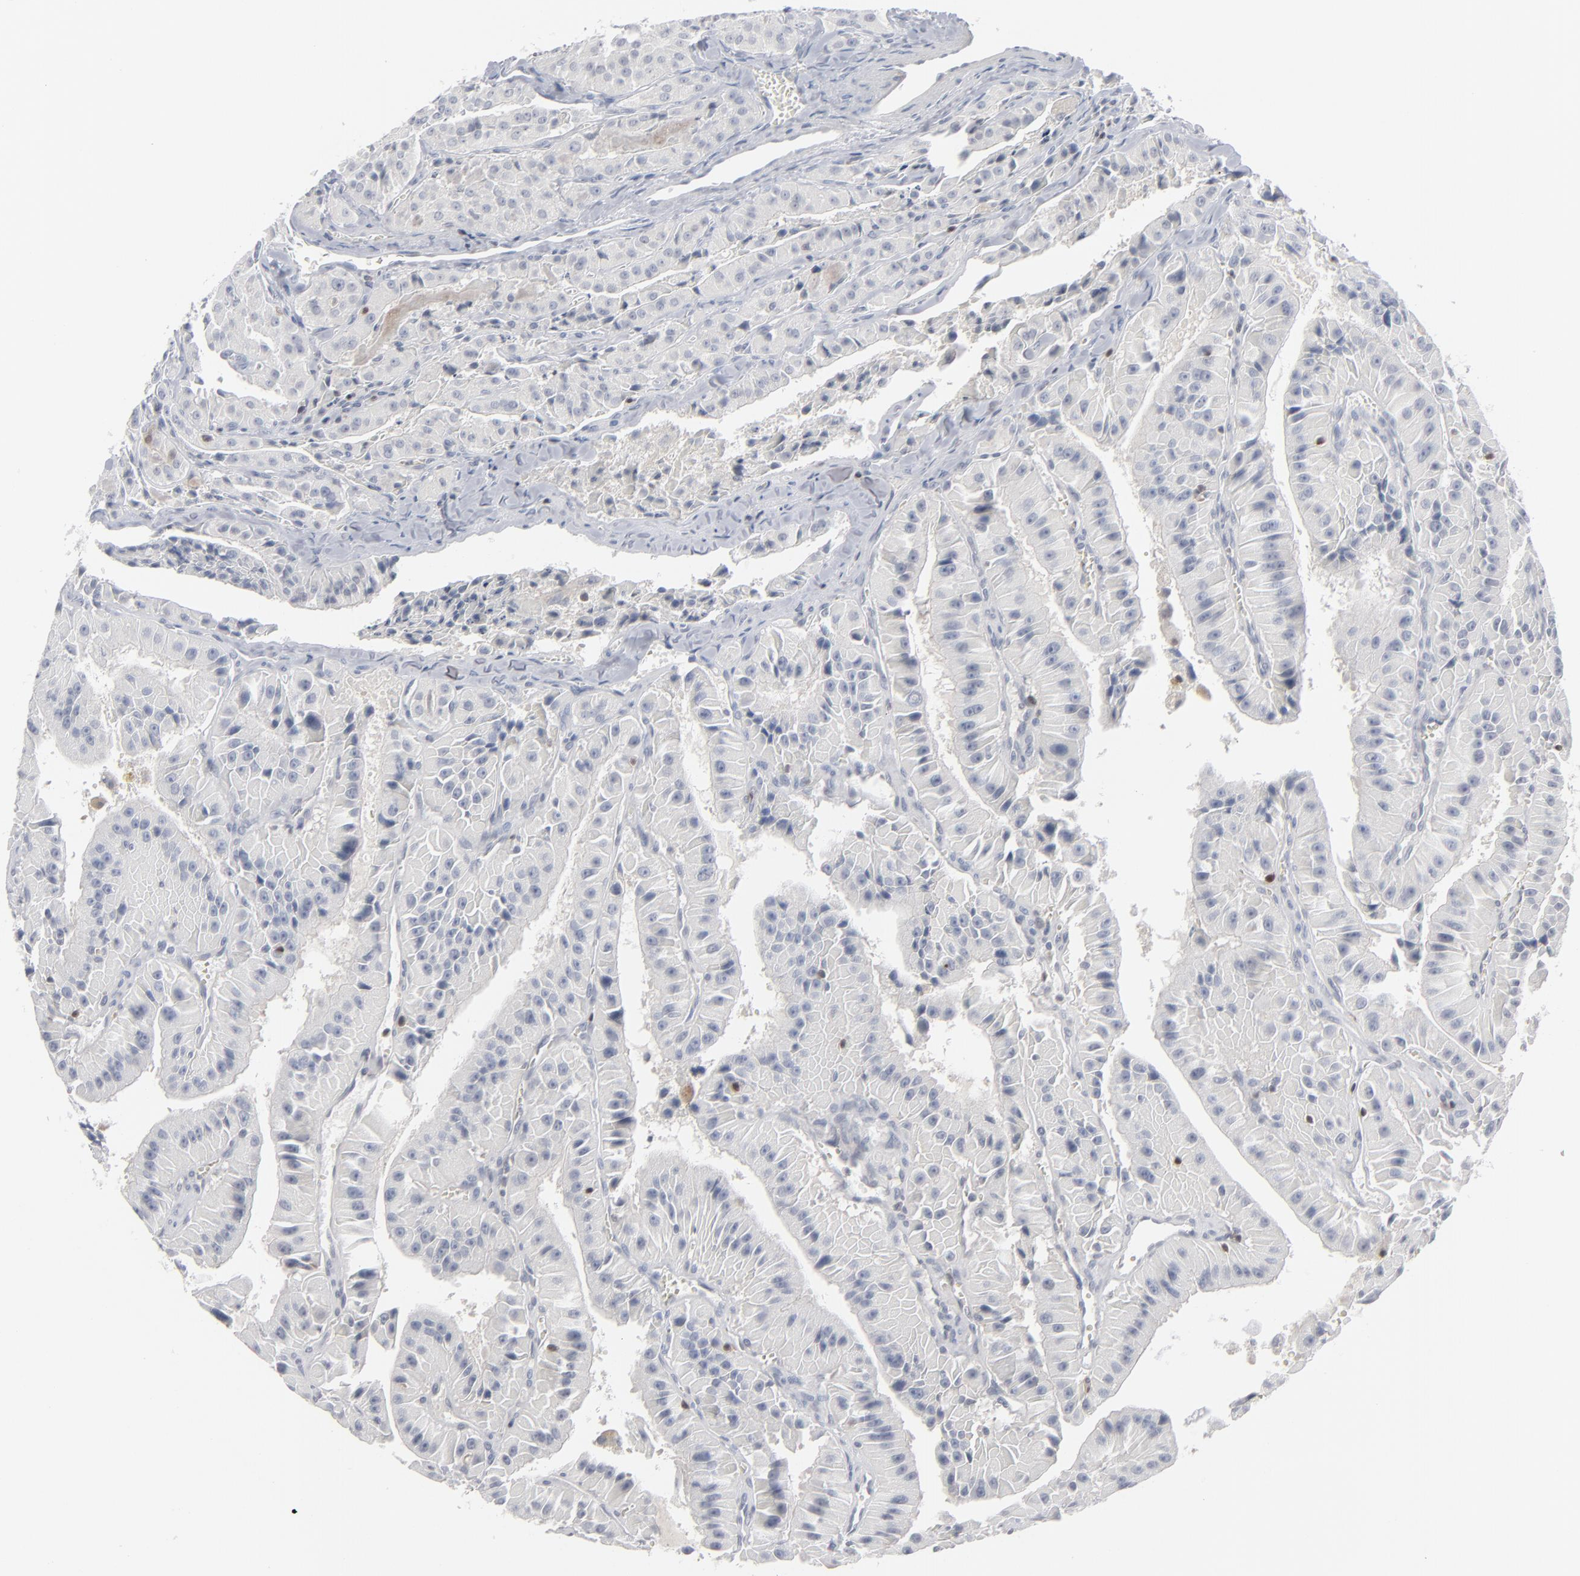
{"staining": {"intensity": "negative", "quantity": "none", "location": "none"}, "tissue": "thyroid cancer", "cell_type": "Tumor cells", "image_type": "cancer", "snomed": [{"axis": "morphology", "description": "Carcinoma, NOS"}, {"axis": "topography", "description": "Thyroid gland"}], "caption": "Human thyroid cancer stained for a protein using immunohistochemistry exhibits no expression in tumor cells.", "gene": "STAT4", "patient": {"sex": "male", "age": 76}}